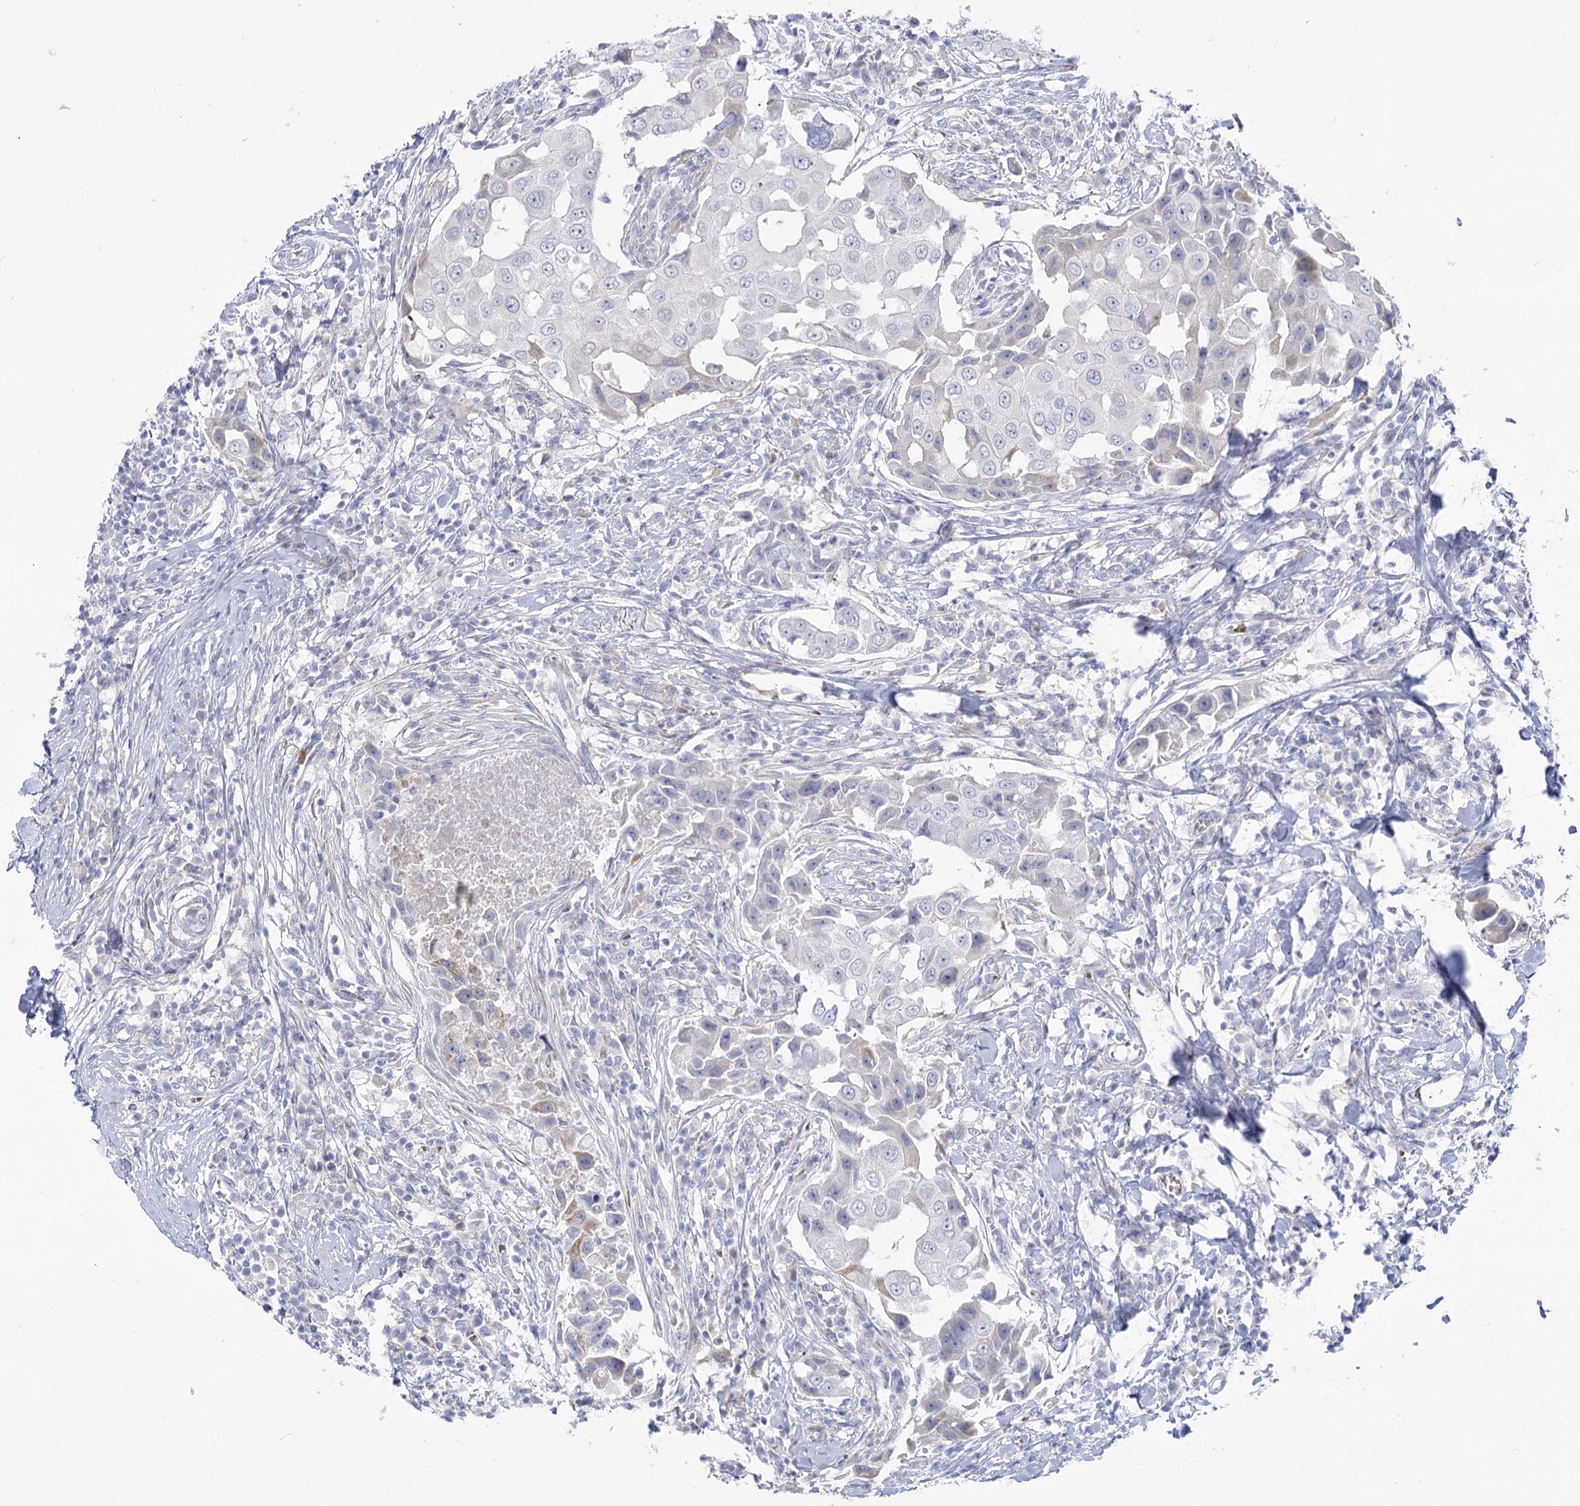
{"staining": {"intensity": "negative", "quantity": "none", "location": "none"}, "tissue": "breast cancer", "cell_type": "Tumor cells", "image_type": "cancer", "snomed": [{"axis": "morphology", "description": "Duct carcinoma"}, {"axis": "topography", "description": "Breast"}], "caption": "Immunohistochemical staining of human breast cancer (intraductal carcinoma) reveals no significant expression in tumor cells.", "gene": "SIAE", "patient": {"sex": "female", "age": 27}}